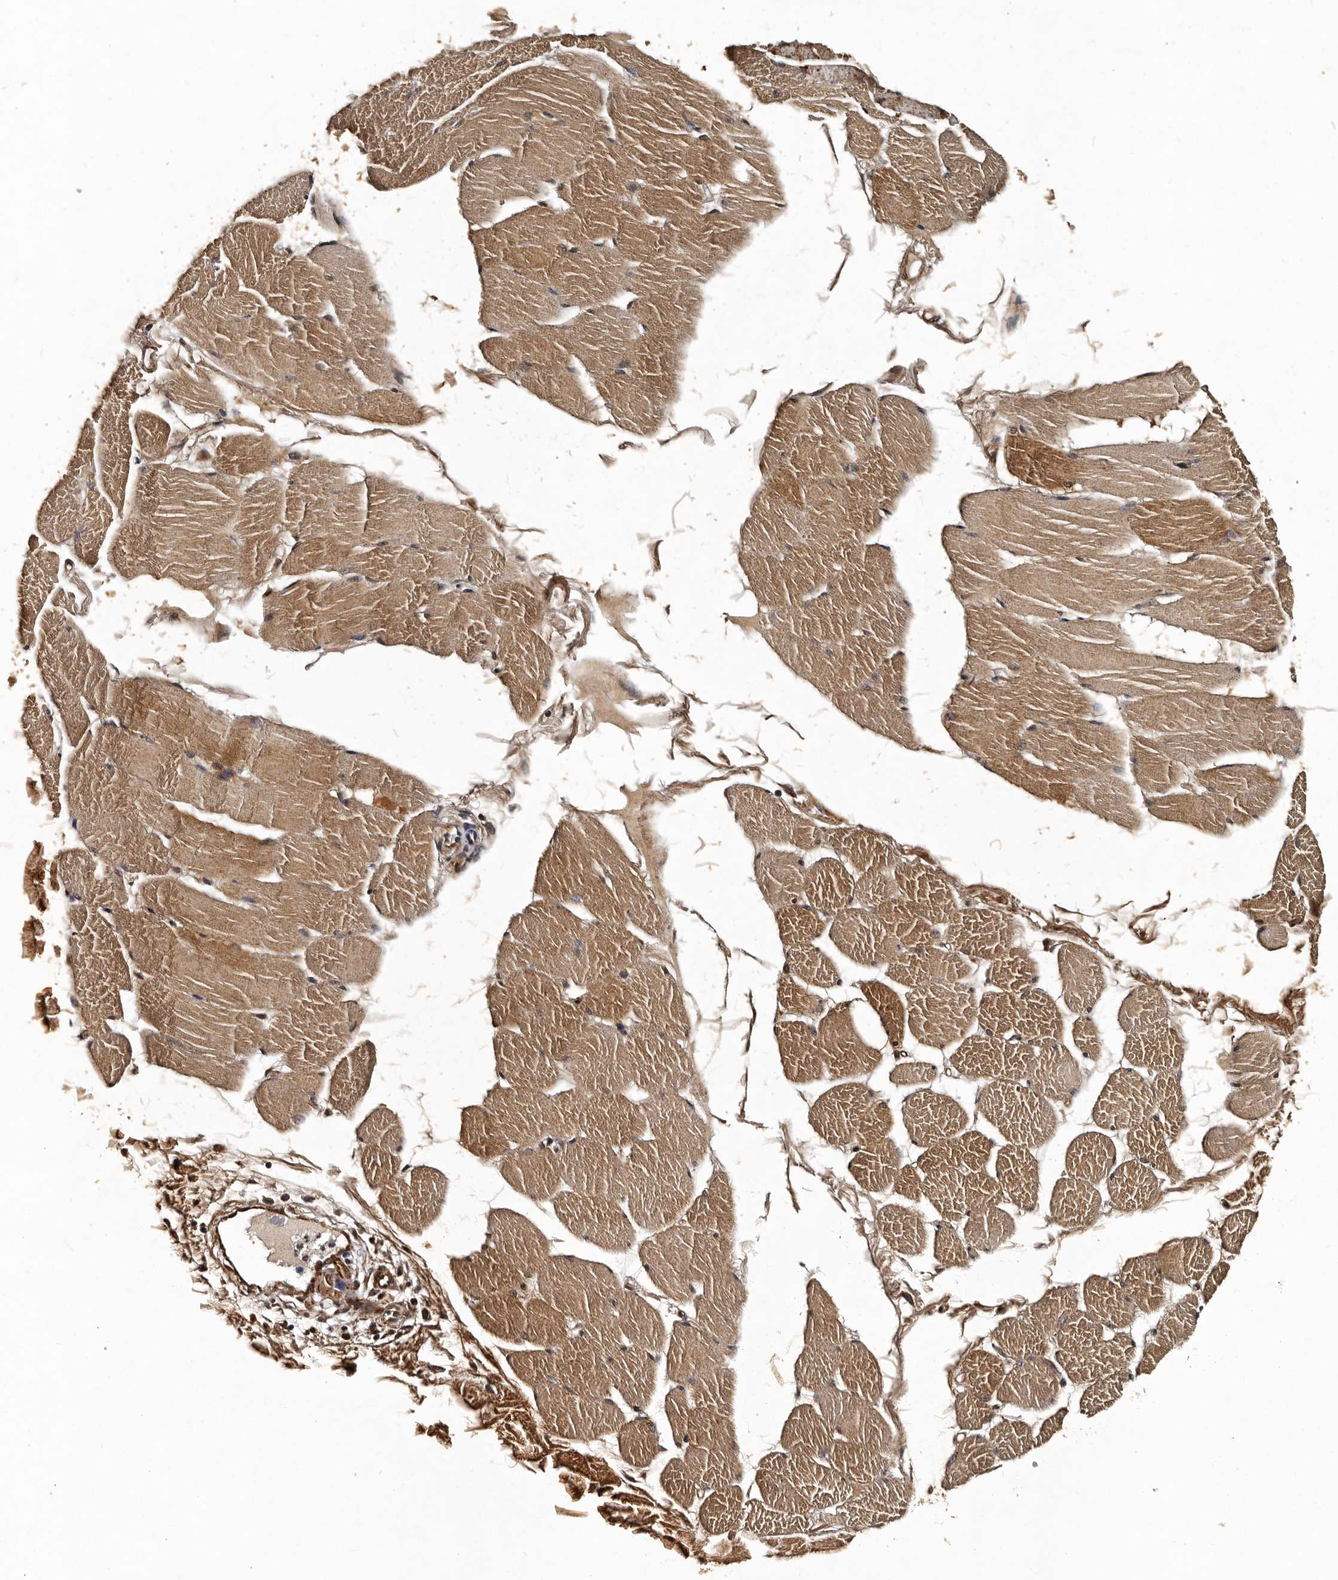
{"staining": {"intensity": "moderate", "quantity": ">75%", "location": "cytoplasmic/membranous"}, "tissue": "skeletal muscle", "cell_type": "Myocytes", "image_type": "normal", "snomed": [{"axis": "morphology", "description": "Normal tissue, NOS"}, {"axis": "topography", "description": "Skin"}, {"axis": "topography", "description": "Skeletal muscle"}], "caption": "Protein staining of benign skeletal muscle exhibits moderate cytoplasmic/membranous staining in about >75% of myocytes.", "gene": "CPNE3", "patient": {"sex": "male", "age": 83}}